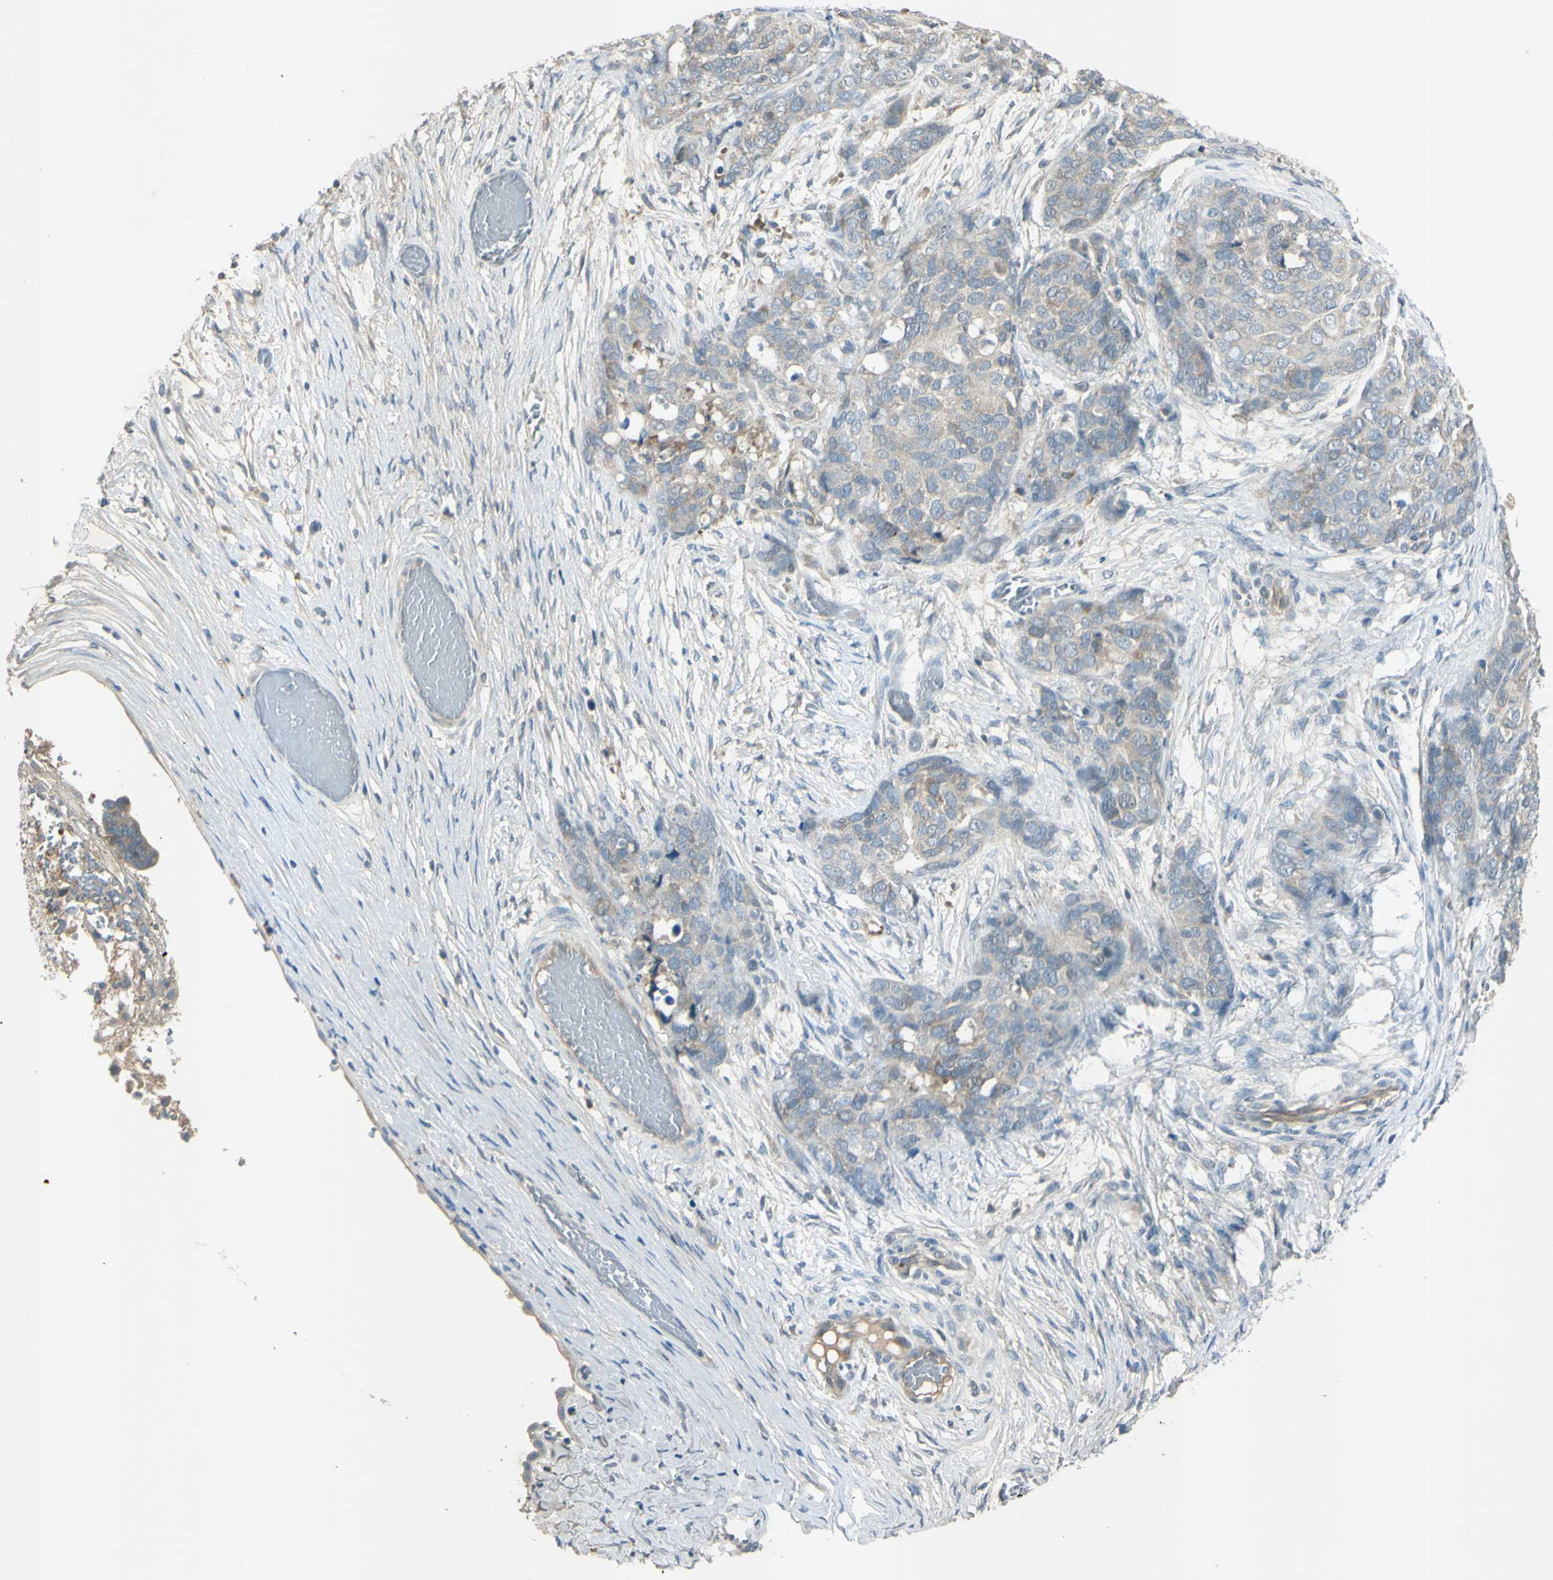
{"staining": {"intensity": "negative", "quantity": "none", "location": "none"}, "tissue": "ovarian cancer", "cell_type": "Tumor cells", "image_type": "cancer", "snomed": [{"axis": "morphology", "description": "Cystadenocarcinoma, serous, NOS"}, {"axis": "topography", "description": "Ovary"}], "caption": "This is an IHC photomicrograph of serous cystadenocarcinoma (ovarian). There is no positivity in tumor cells.", "gene": "AATK", "patient": {"sex": "female", "age": 44}}